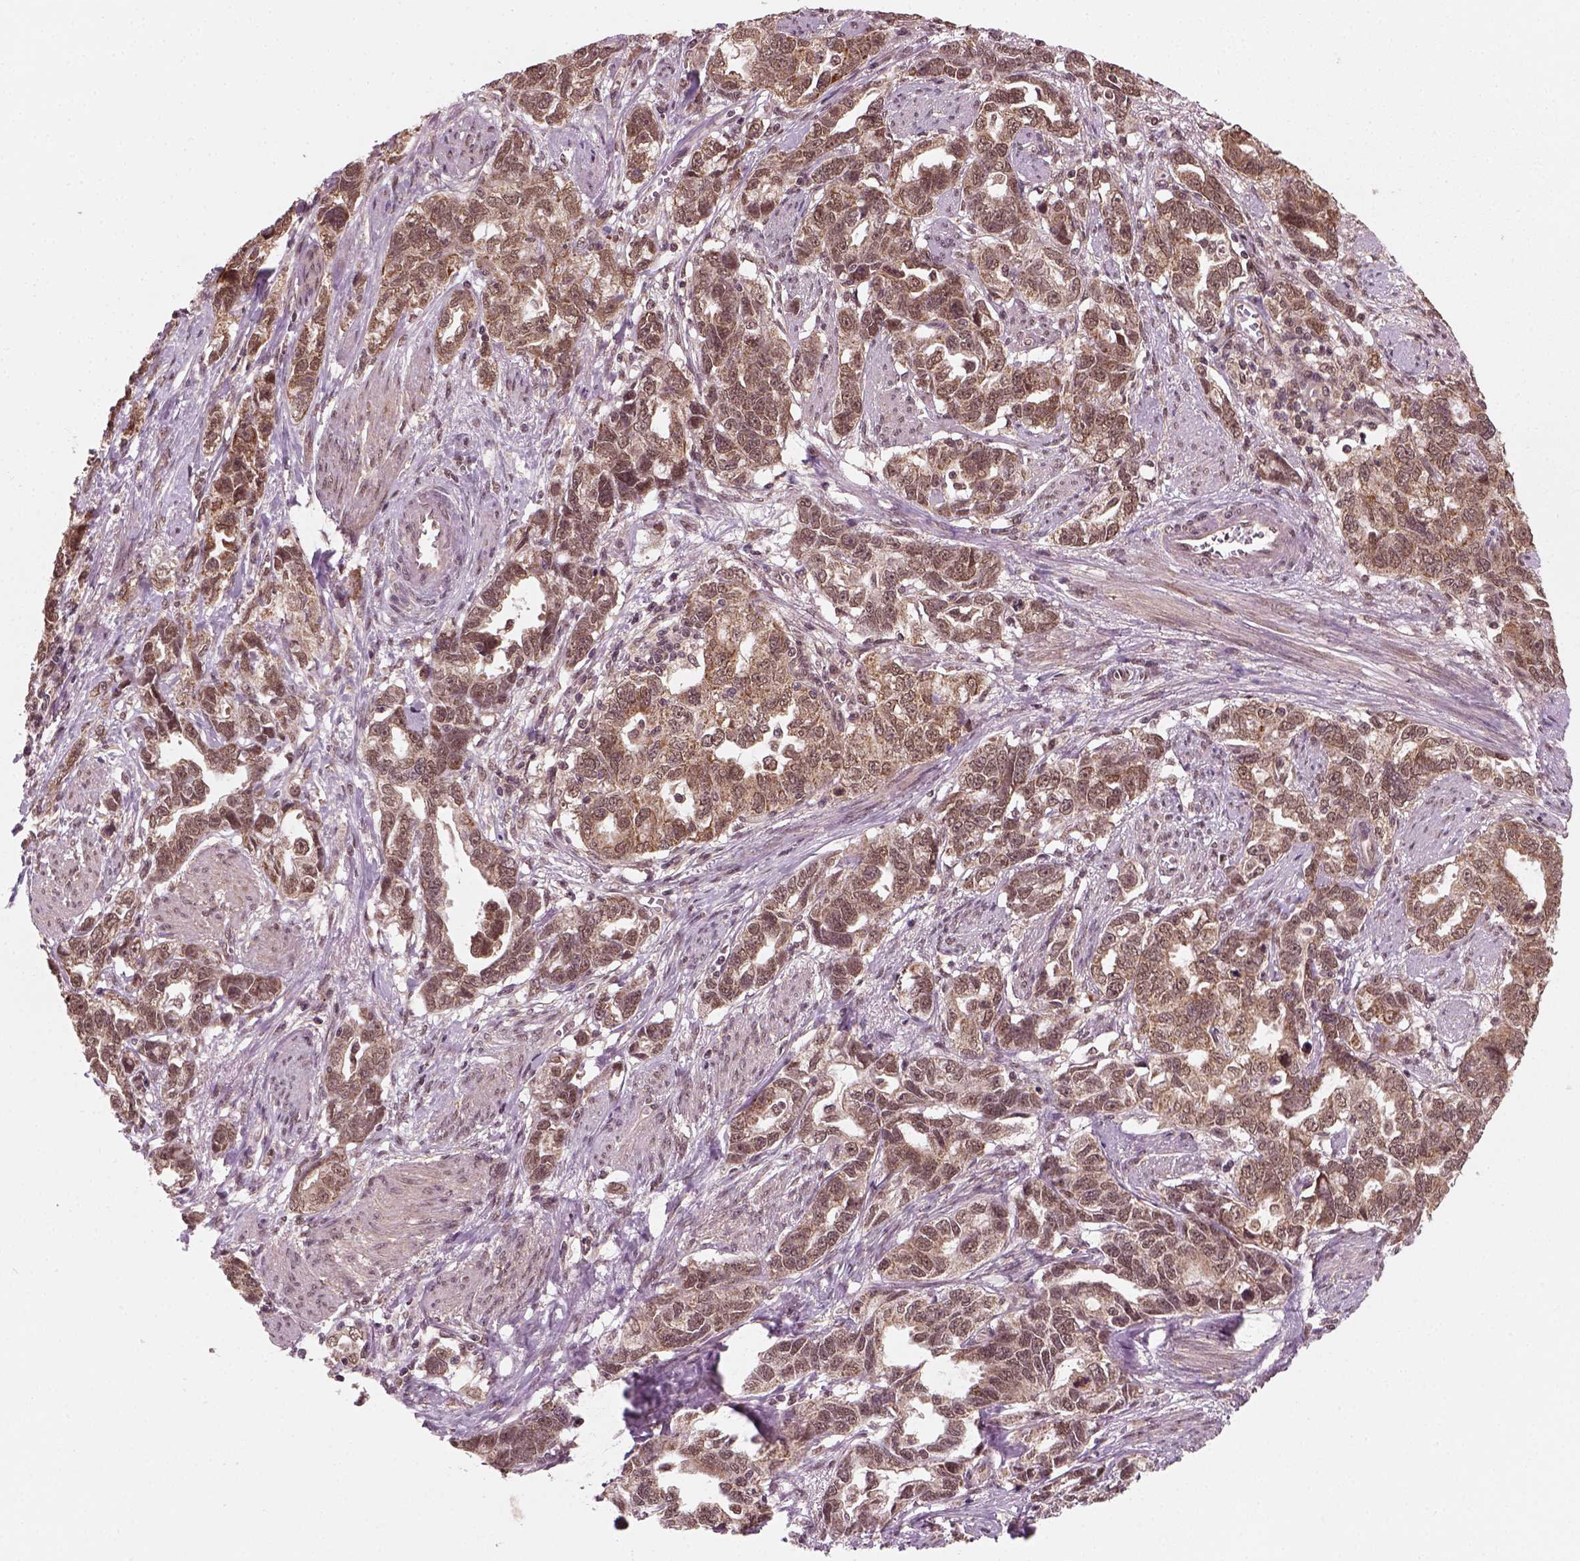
{"staining": {"intensity": "moderate", "quantity": ">75%", "location": "cytoplasmic/membranous,nuclear"}, "tissue": "ovarian cancer", "cell_type": "Tumor cells", "image_type": "cancer", "snomed": [{"axis": "morphology", "description": "Cystadenocarcinoma, serous, NOS"}, {"axis": "topography", "description": "Ovary"}], "caption": "A high-resolution histopathology image shows immunohistochemistry (IHC) staining of ovarian serous cystadenocarcinoma, which exhibits moderate cytoplasmic/membranous and nuclear positivity in about >75% of tumor cells. (Brightfield microscopy of DAB IHC at high magnification).", "gene": "NUDT9", "patient": {"sex": "female", "age": 51}}